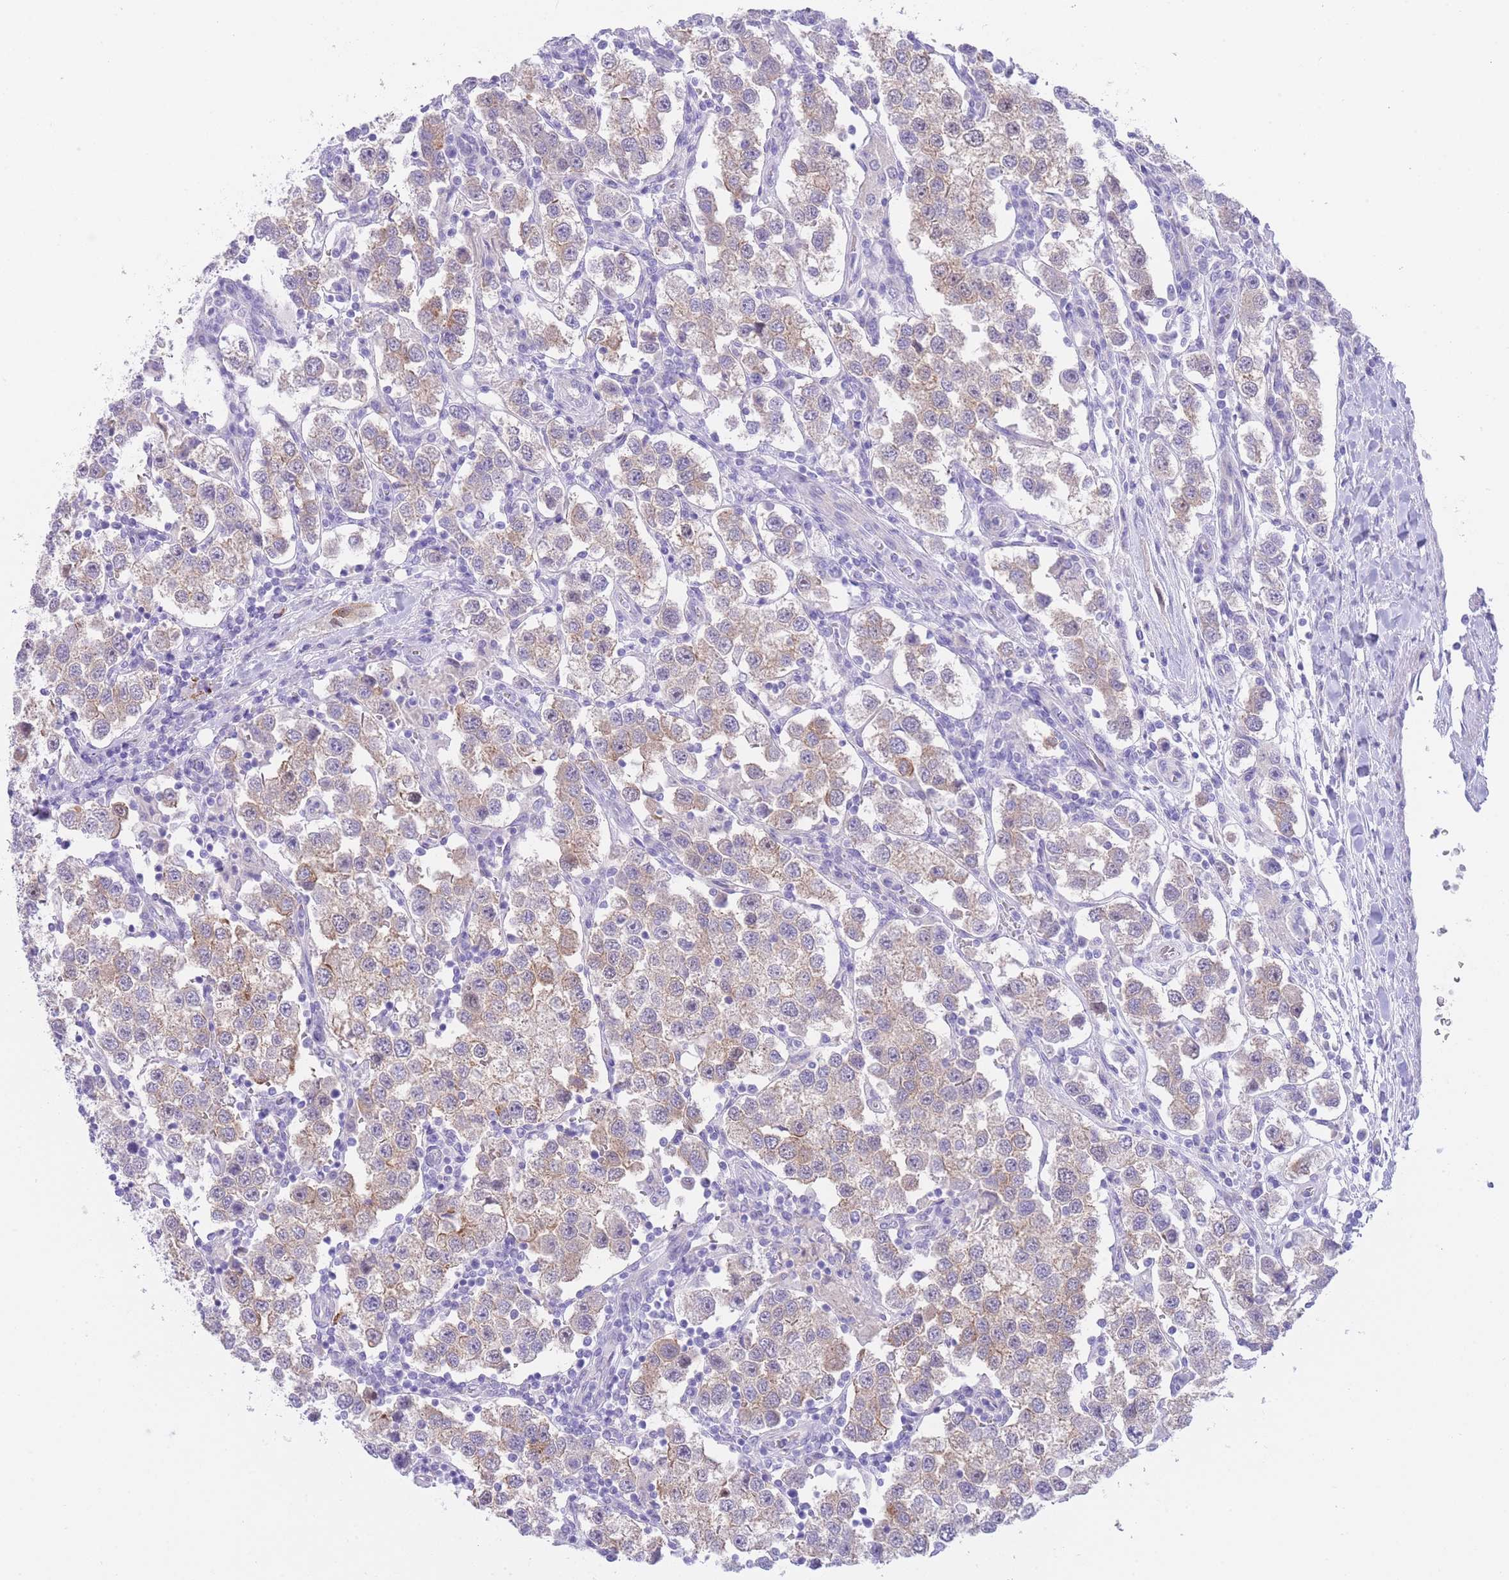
{"staining": {"intensity": "weak", "quantity": "<25%", "location": "cytoplasmic/membranous"}, "tissue": "testis cancer", "cell_type": "Tumor cells", "image_type": "cancer", "snomed": [{"axis": "morphology", "description": "Seminoma, NOS"}, {"axis": "topography", "description": "Testis"}], "caption": "Tumor cells show no significant positivity in testis cancer (seminoma). (Immunohistochemistry, brightfield microscopy, high magnification).", "gene": "QTRT1", "patient": {"sex": "male", "age": 37}}